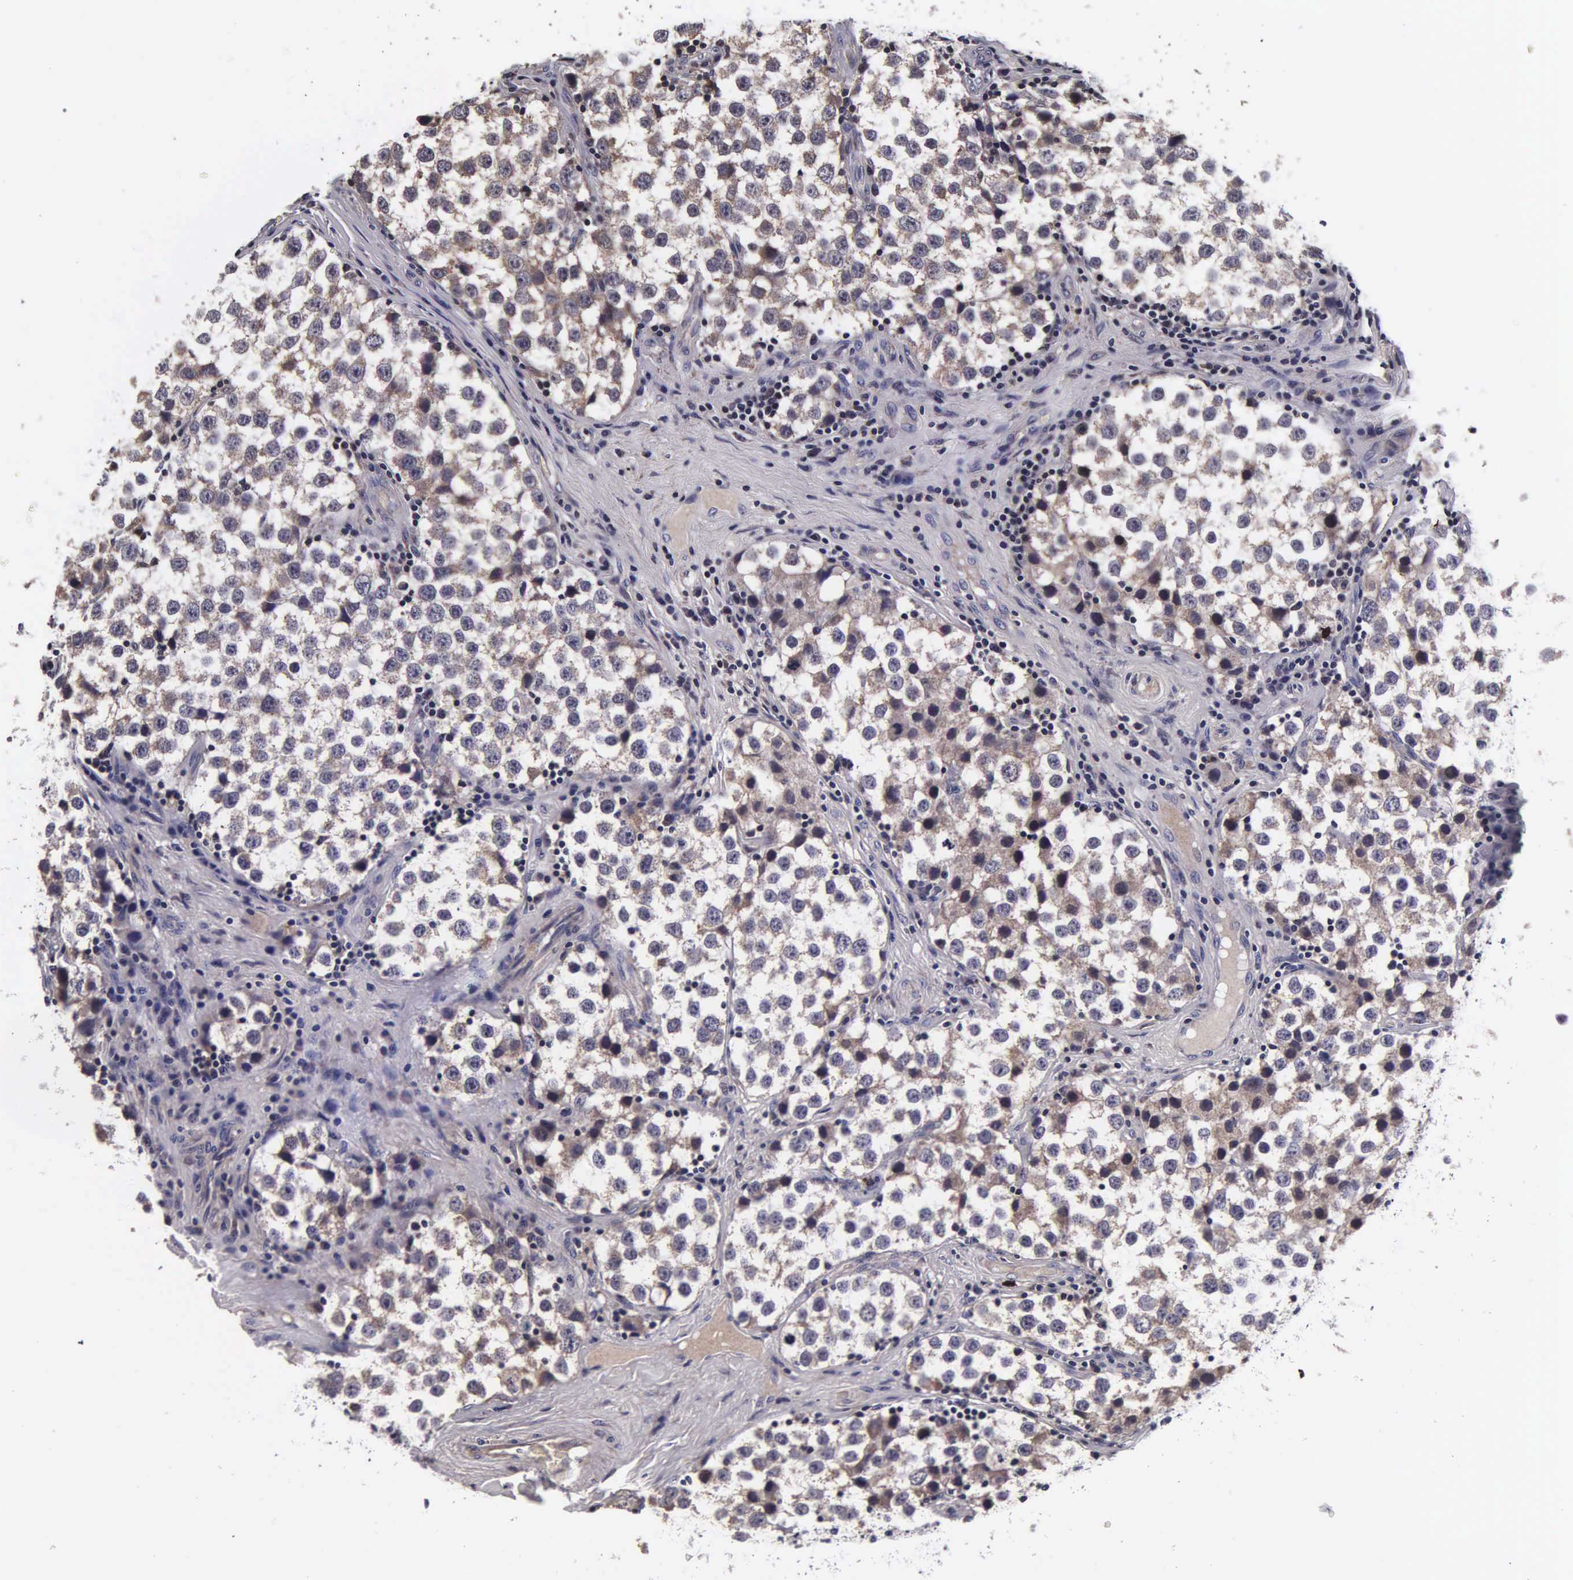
{"staining": {"intensity": "weak", "quantity": "25%-75%", "location": "cytoplasmic/membranous"}, "tissue": "testis cancer", "cell_type": "Tumor cells", "image_type": "cancer", "snomed": [{"axis": "morphology", "description": "Seminoma, NOS"}, {"axis": "topography", "description": "Testis"}], "caption": "There is low levels of weak cytoplasmic/membranous expression in tumor cells of testis cancer (seminoma), as demonstrated by immunohistochemical staining (brown color).", "gene": "PSMA3", "patient": {"sex": "male", "age": 39}}